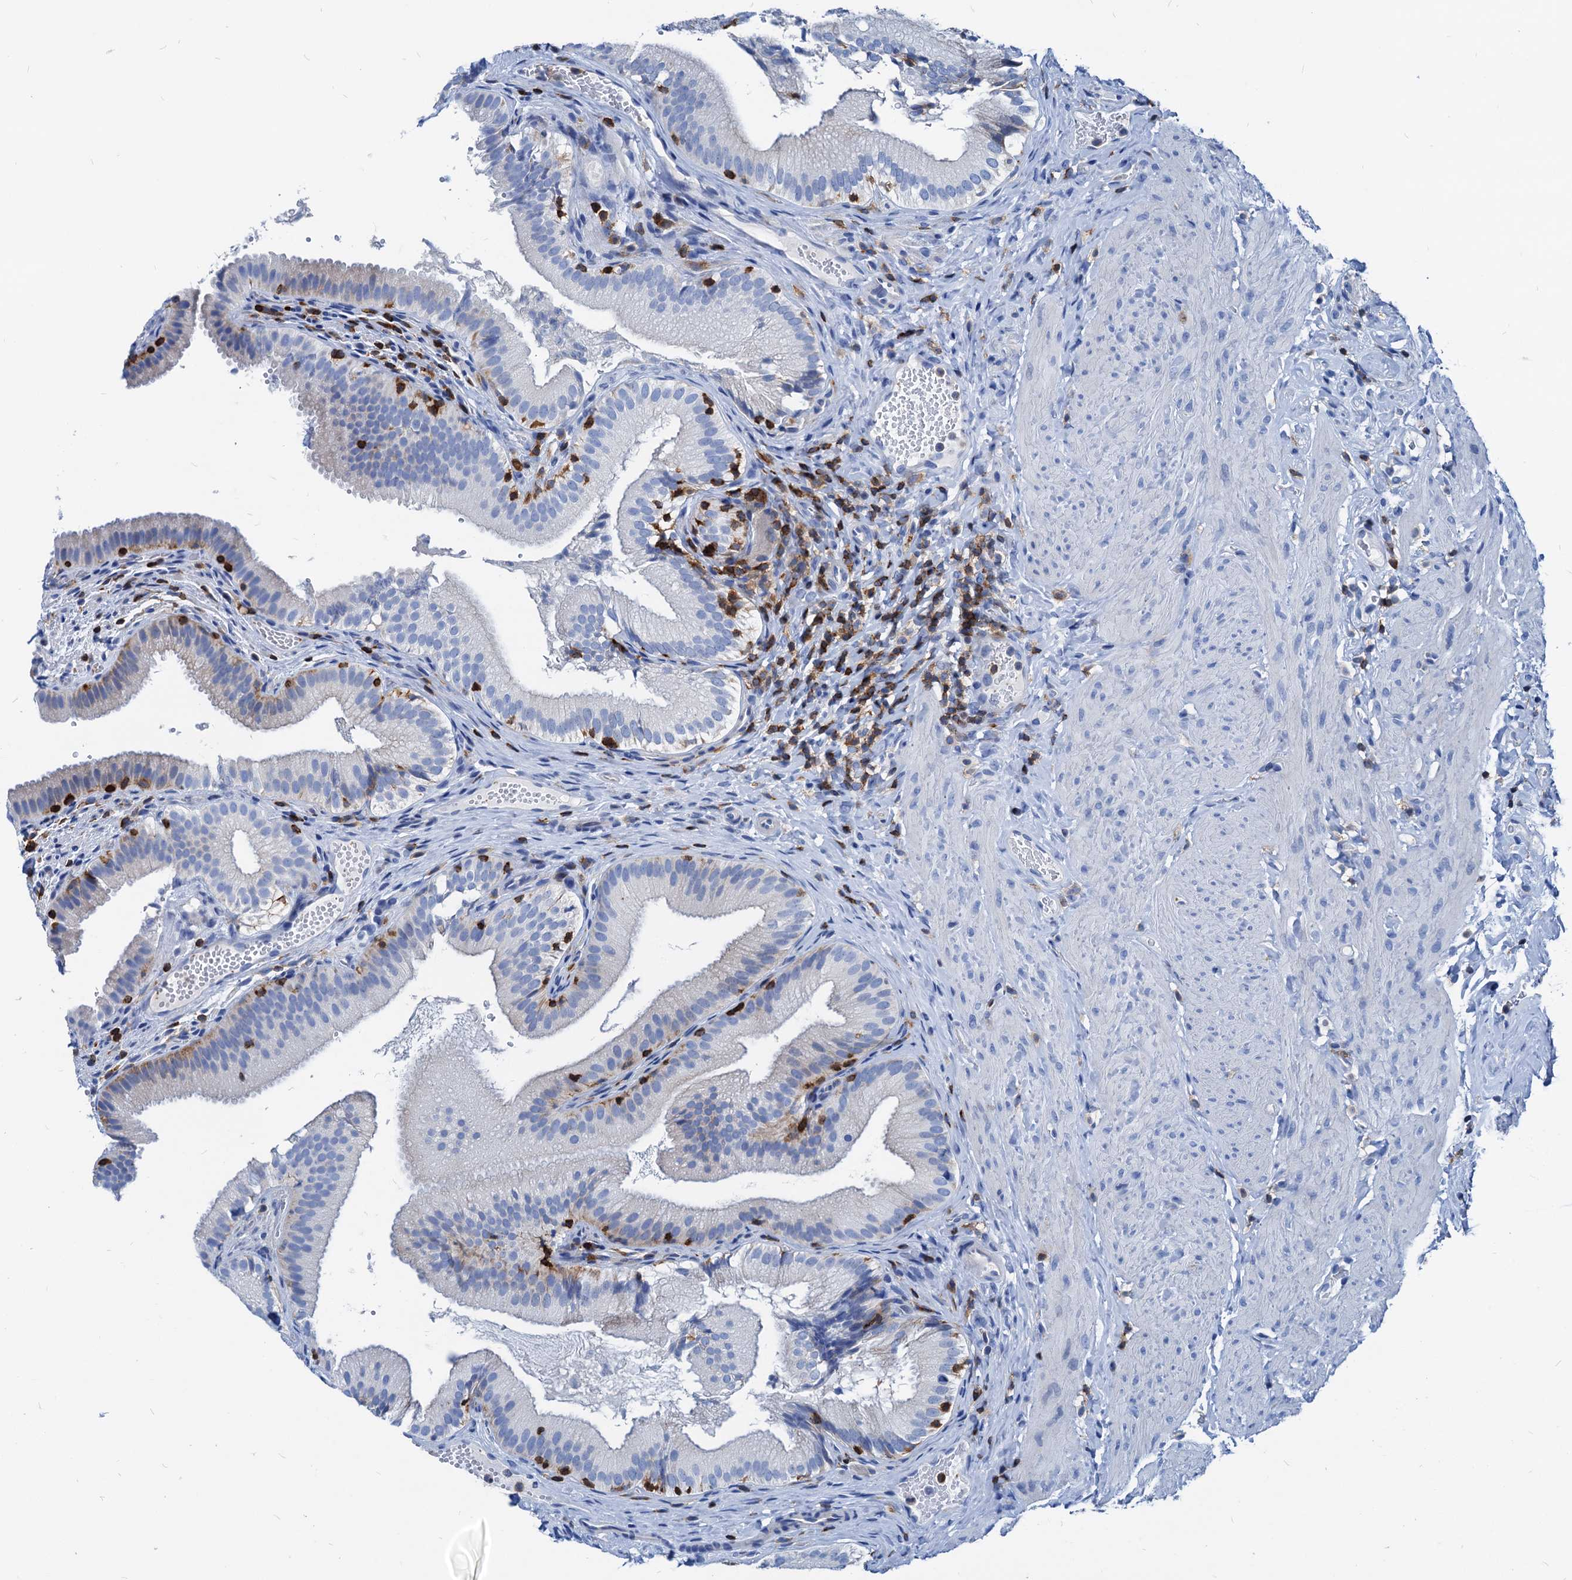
{"staining": {"intensity": "weak", "quantity": "<25%", "location": "cytoplasmic/membranous"}, "tissue": "gallbladder", "cell_type": "Glandular cells", "image_type": "normal", "snomed": [{"axis": "morphology", "description": "Normal tissue, NOS"}, {"axis": "topography", "description": "Gallbladder"}], "caption": "A high-resolution photomicrograph shows immunohistochemistry staining of normal gallbladder, which exhibits no significant positivity in glandular cells.", "gene": "LCP2", "patient": {"sex": "female", "age": 30}}